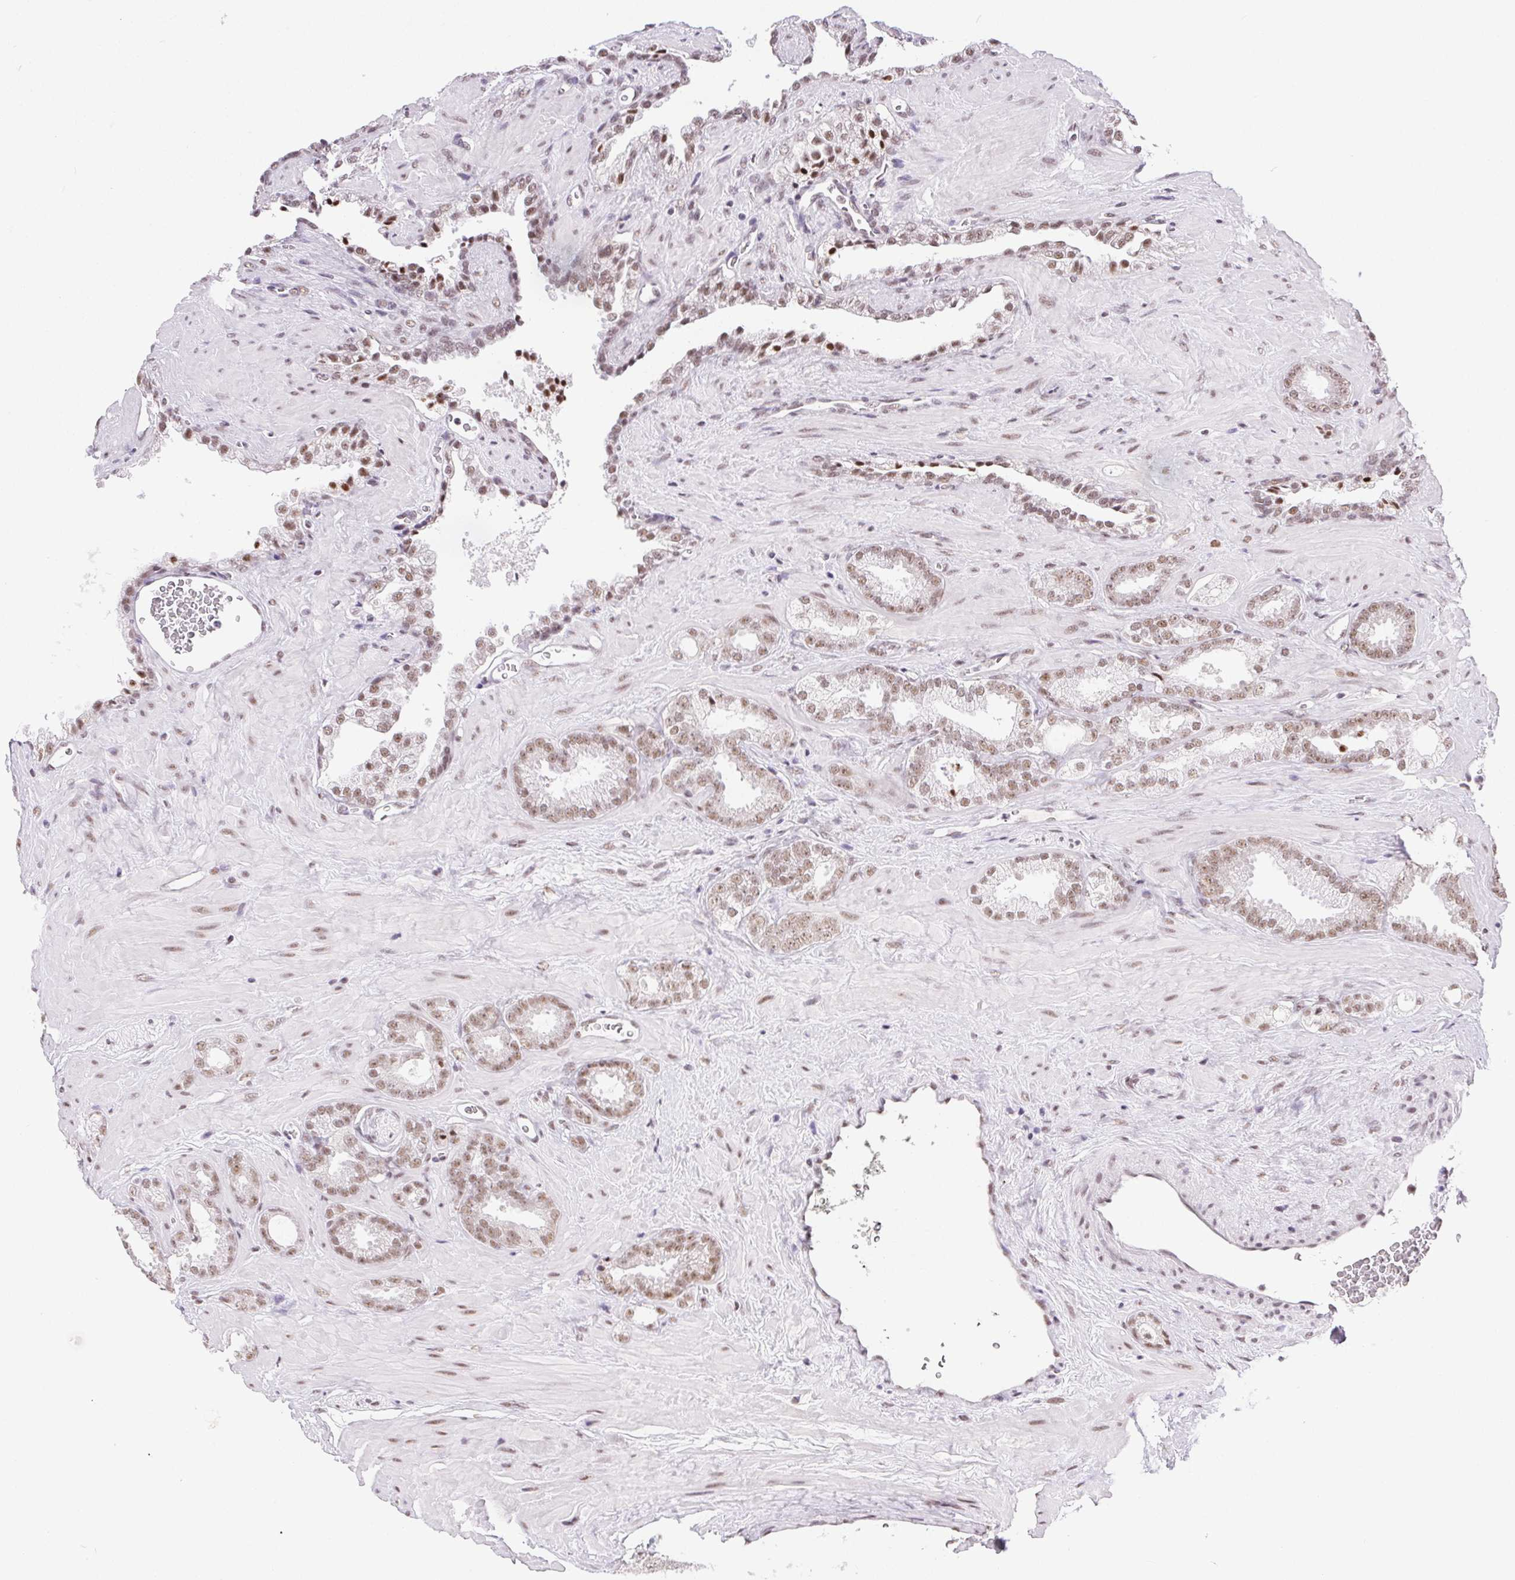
{"staining": {"intensity": "weak", "quantity": ">75%", "location": "nuclear"}, "tissue": "prostate cancer", "cell_type": "Tumor cells", "image_type": "cancer", "snomed": [{"axis": "morphology", "description": "Adenocarcinoma, Low grade"}, {"axis": "topography", "description": "Prostate"}], "caption": "IHC of human prostate cancer exhibits low levels of weak nuclear staining in approximately >75% of tumor cells. Using DAB (brown) and hematoxylin (blue) stains, captured at high magnification using brightfield microscopy.", "gene": "TRA2B", "patient": {"sex": "male", "age": 62}}